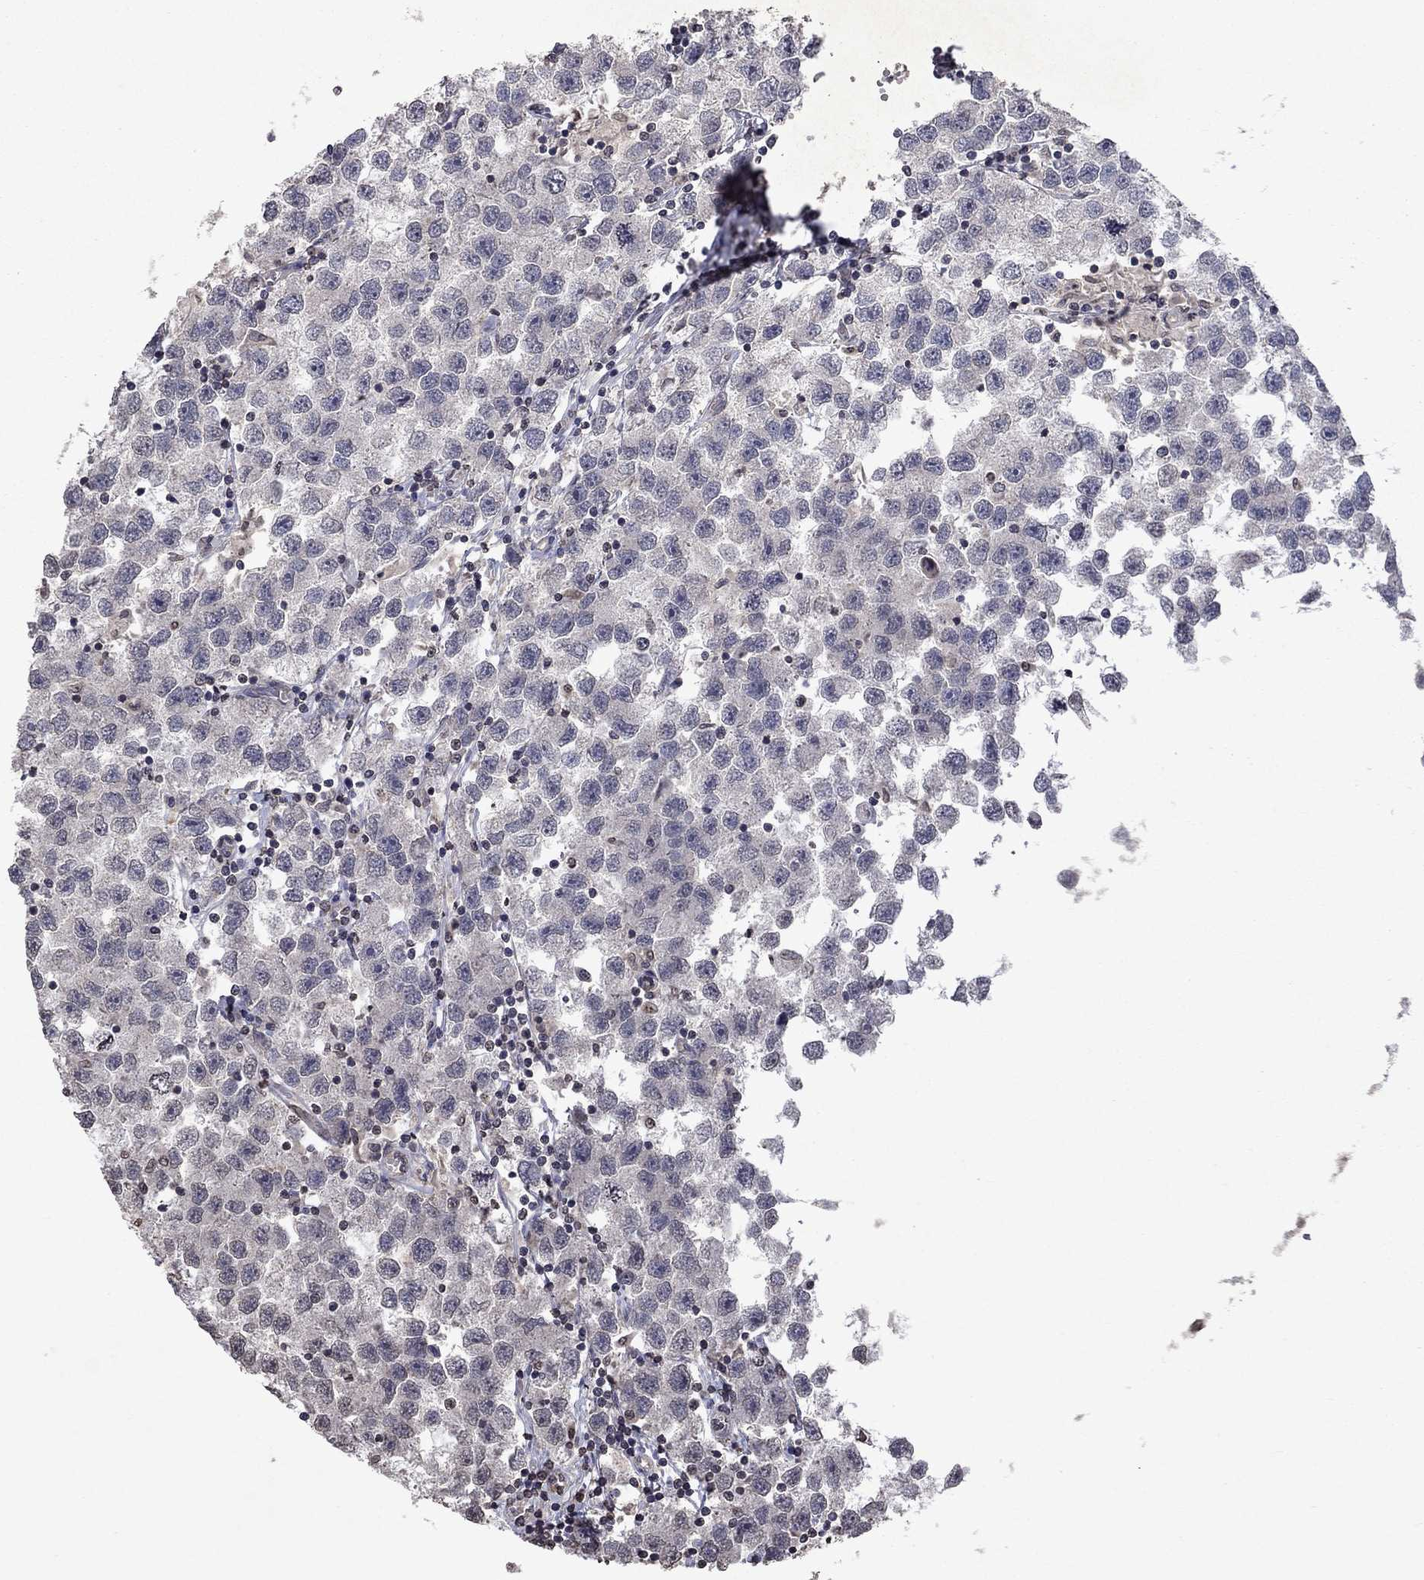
{"staining": {"intensity": "negative", "quantity": "none", "location": "none"}, "tissue": "testis cancer", "cell_type": "Tumor cells", "image_type": "cancer", "snomed": [{"axis": "morphology", "description": "Seminoma, NOS"}, {"axis": "topography", "description": "Testis"}], "caption": "A micrograph of testis cancer (seminoma) stained for a protein displays no brown staining in tumor cells.", "gene": "TTC38", "patient": {"sex": "male", "age": 26}}